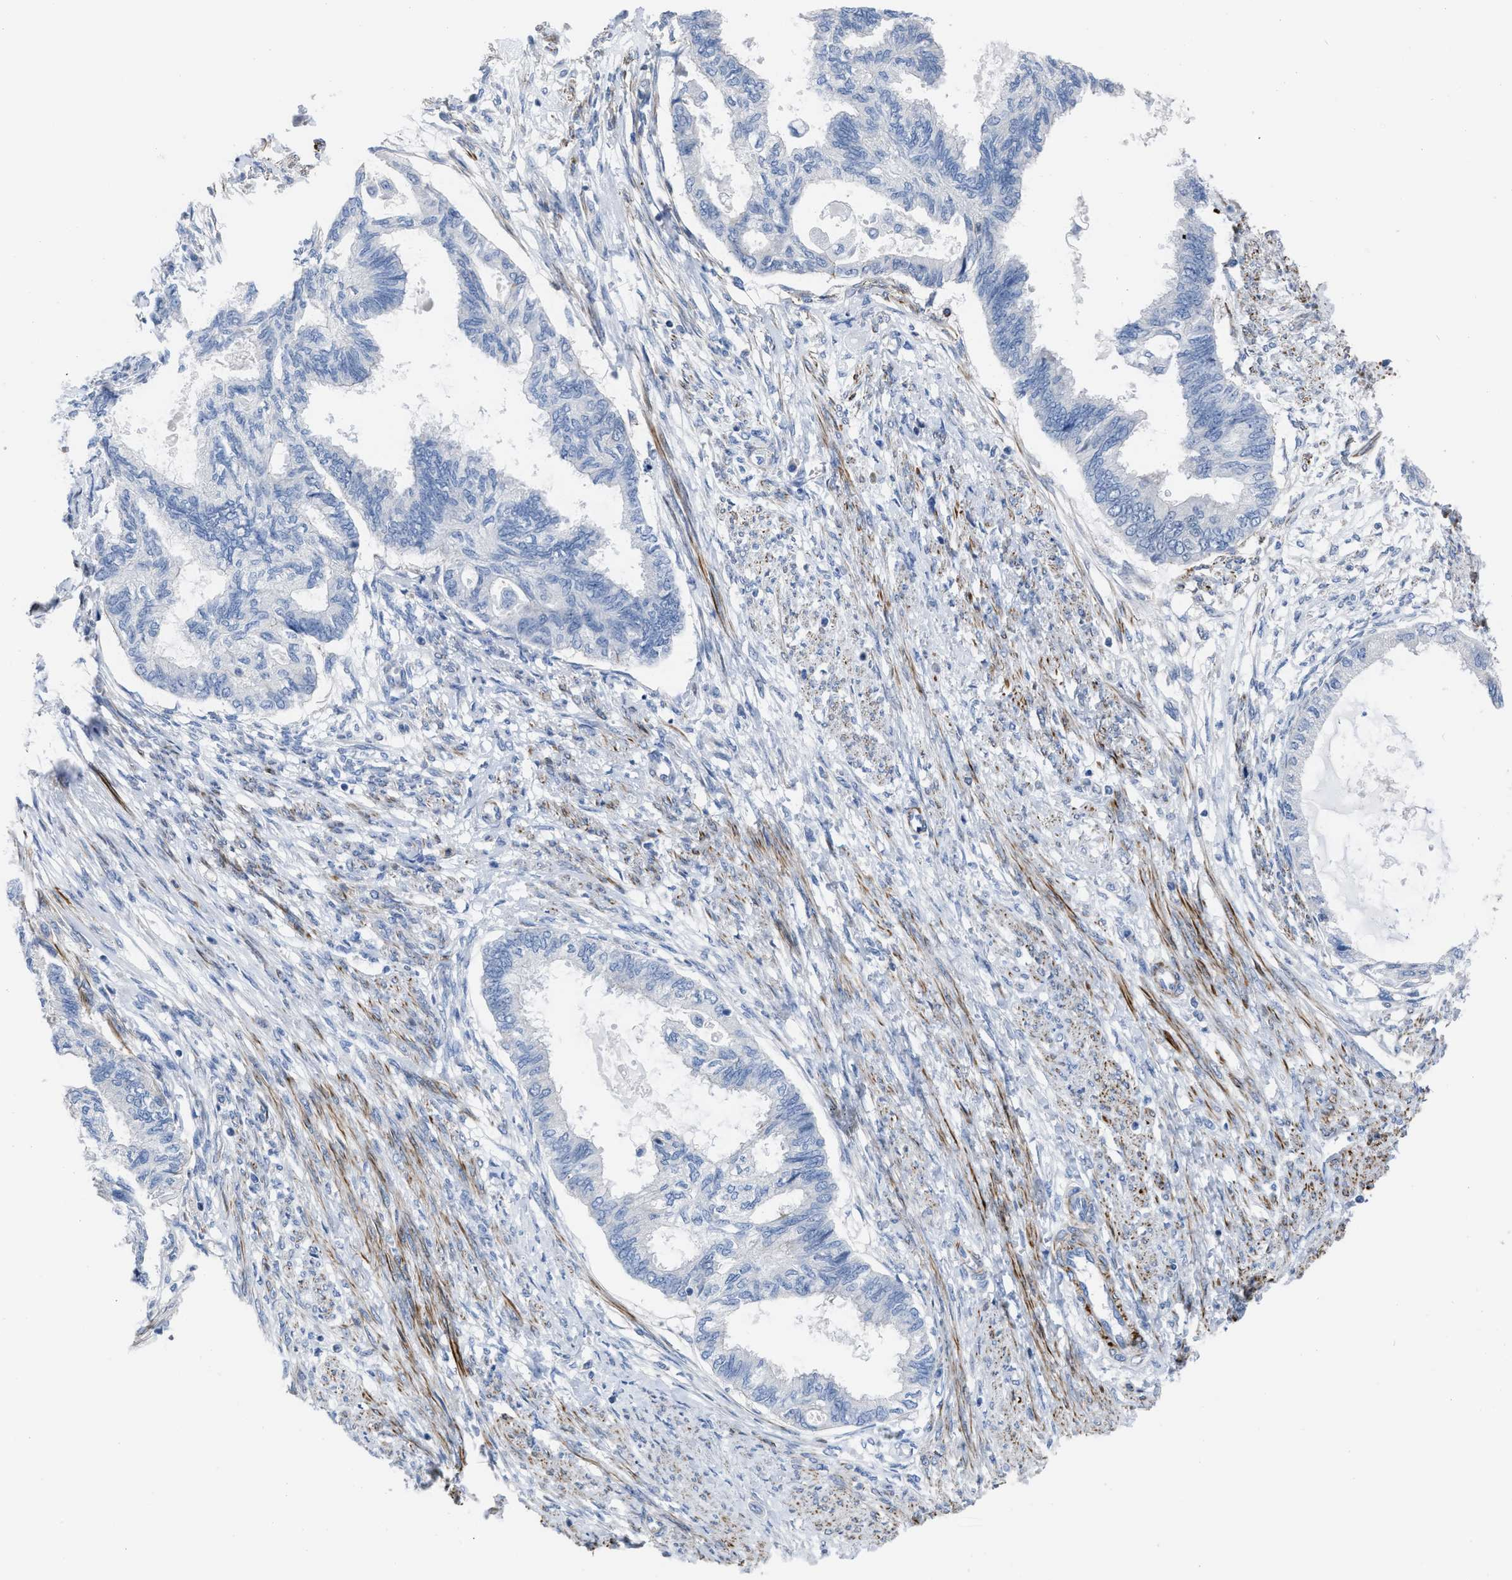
{"staining": {"intensity": "negative", "quantity": "none", "location": "none"}, "tissue": "cervical cancer", "cell_type": "Tumor cells", "image_type": "cancer", "snomed": [{"axis": "morphology", "description": "Normal tissue, NOS"}, {"axis": "morphology", "description": "Adenocarcinoma, NOS"}, {"axis": "topography", "description": "Cervix"}, {"axis": "topography", "description": "Endometrium"}], "caption": "Immunohistochemistry (IHC) of adenocarcinoma (cervical) reveals no positivity in tumor cells. (Immunohistochemistry (IHC), brightfield microscopy, high magnification).", "gene": "PRMT2", "patient": {"sex": "female", "age": 86}}